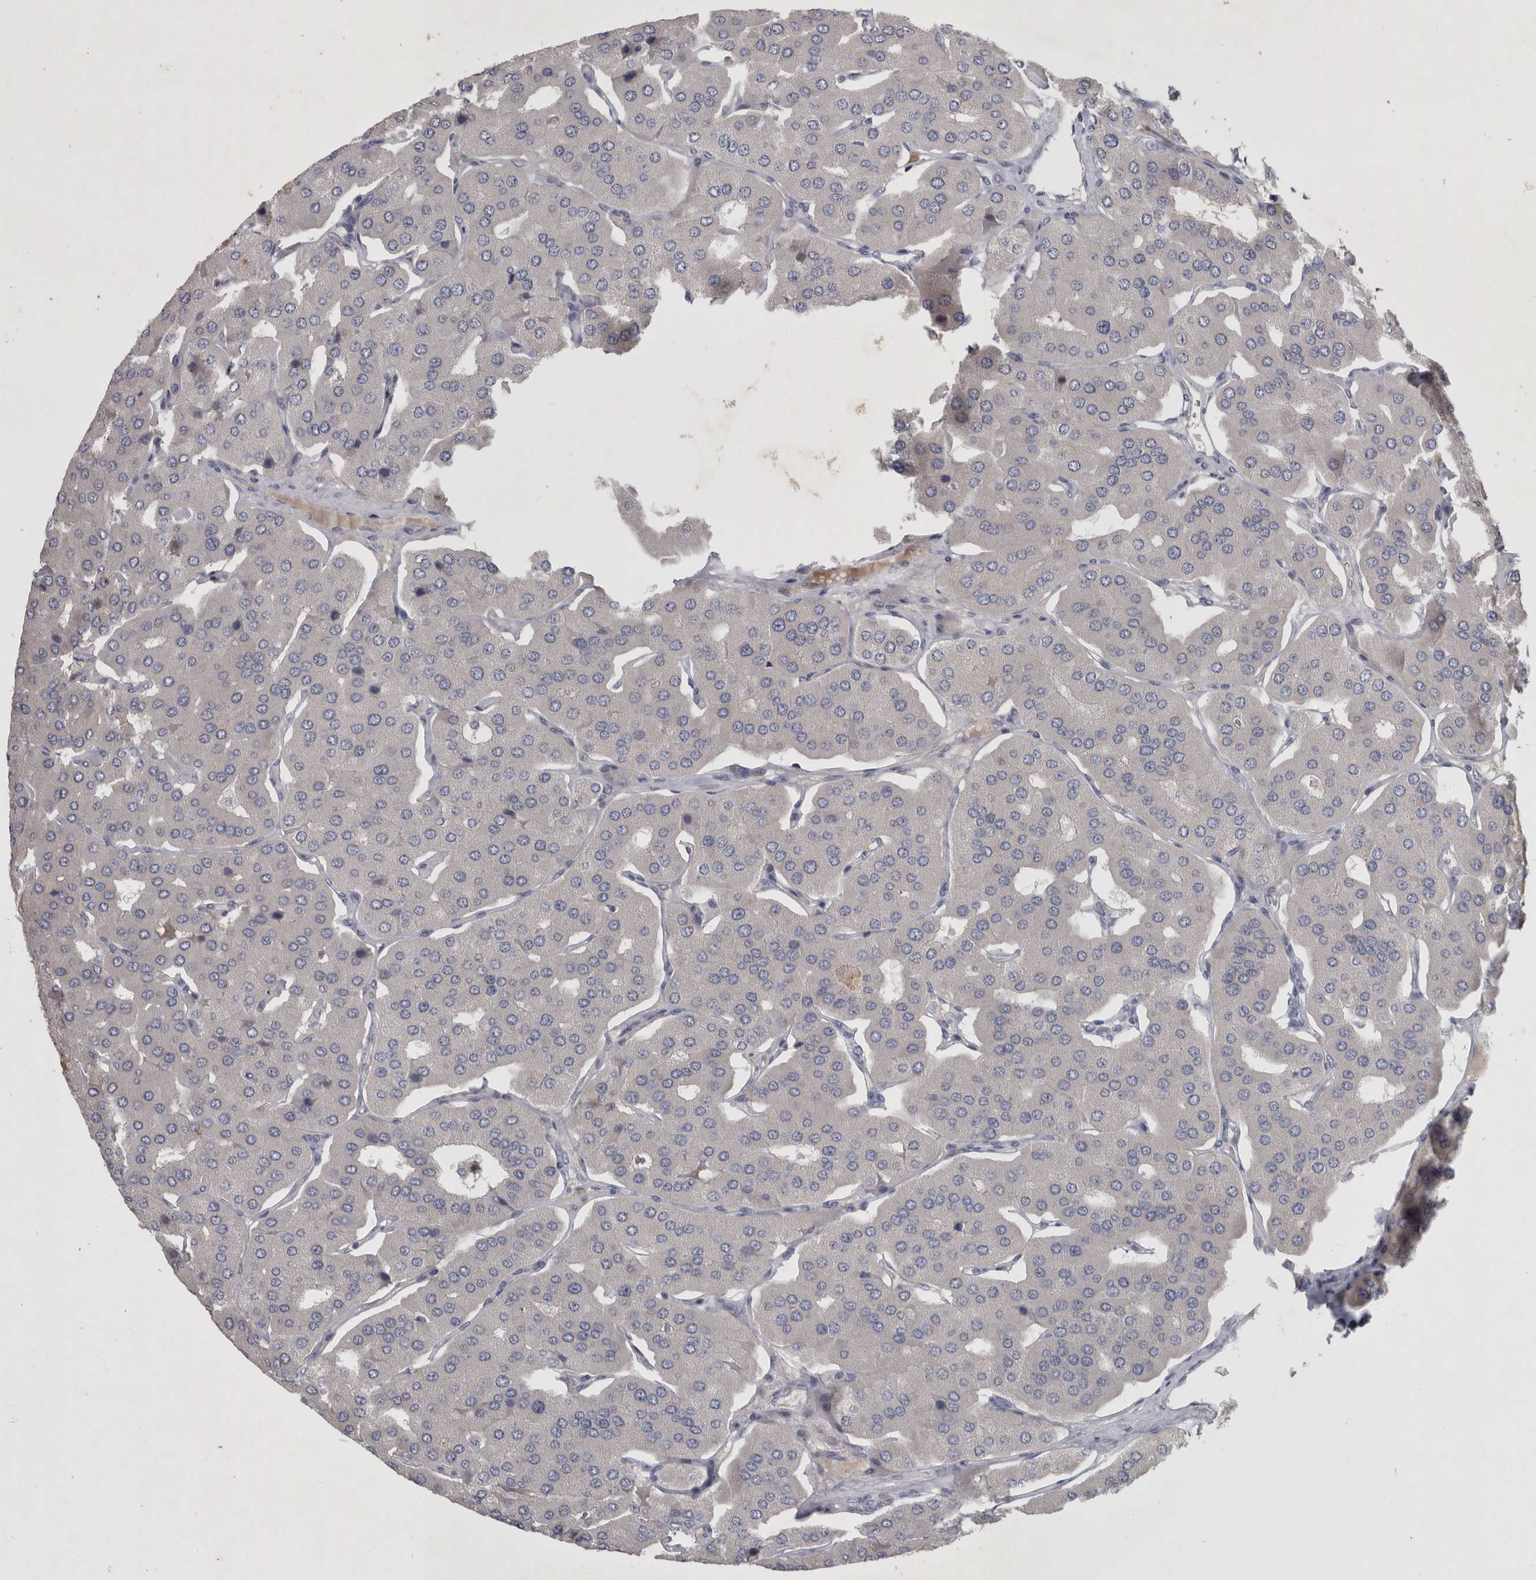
{"staining": {"intensity": "negative", "quantity": "none", "location": "none"}, "tissue": "parathyroid gland", "cell_type": "Glandular cells", "image_type": "normal", "snomed": [{"axis": "morphology", "description": "Normal tissue, NOS"}, {"axis": "morphology", "description": "Adenoma, NOS"}, {"axis": "topography", "description": "Parathyroid gland"}], "caption": "The histopathology image reveals no significant positivity in glandular cells of parathyroid gland.", "gene": "SLC22A11", "patient": {"sex": "female", "age": 86}}